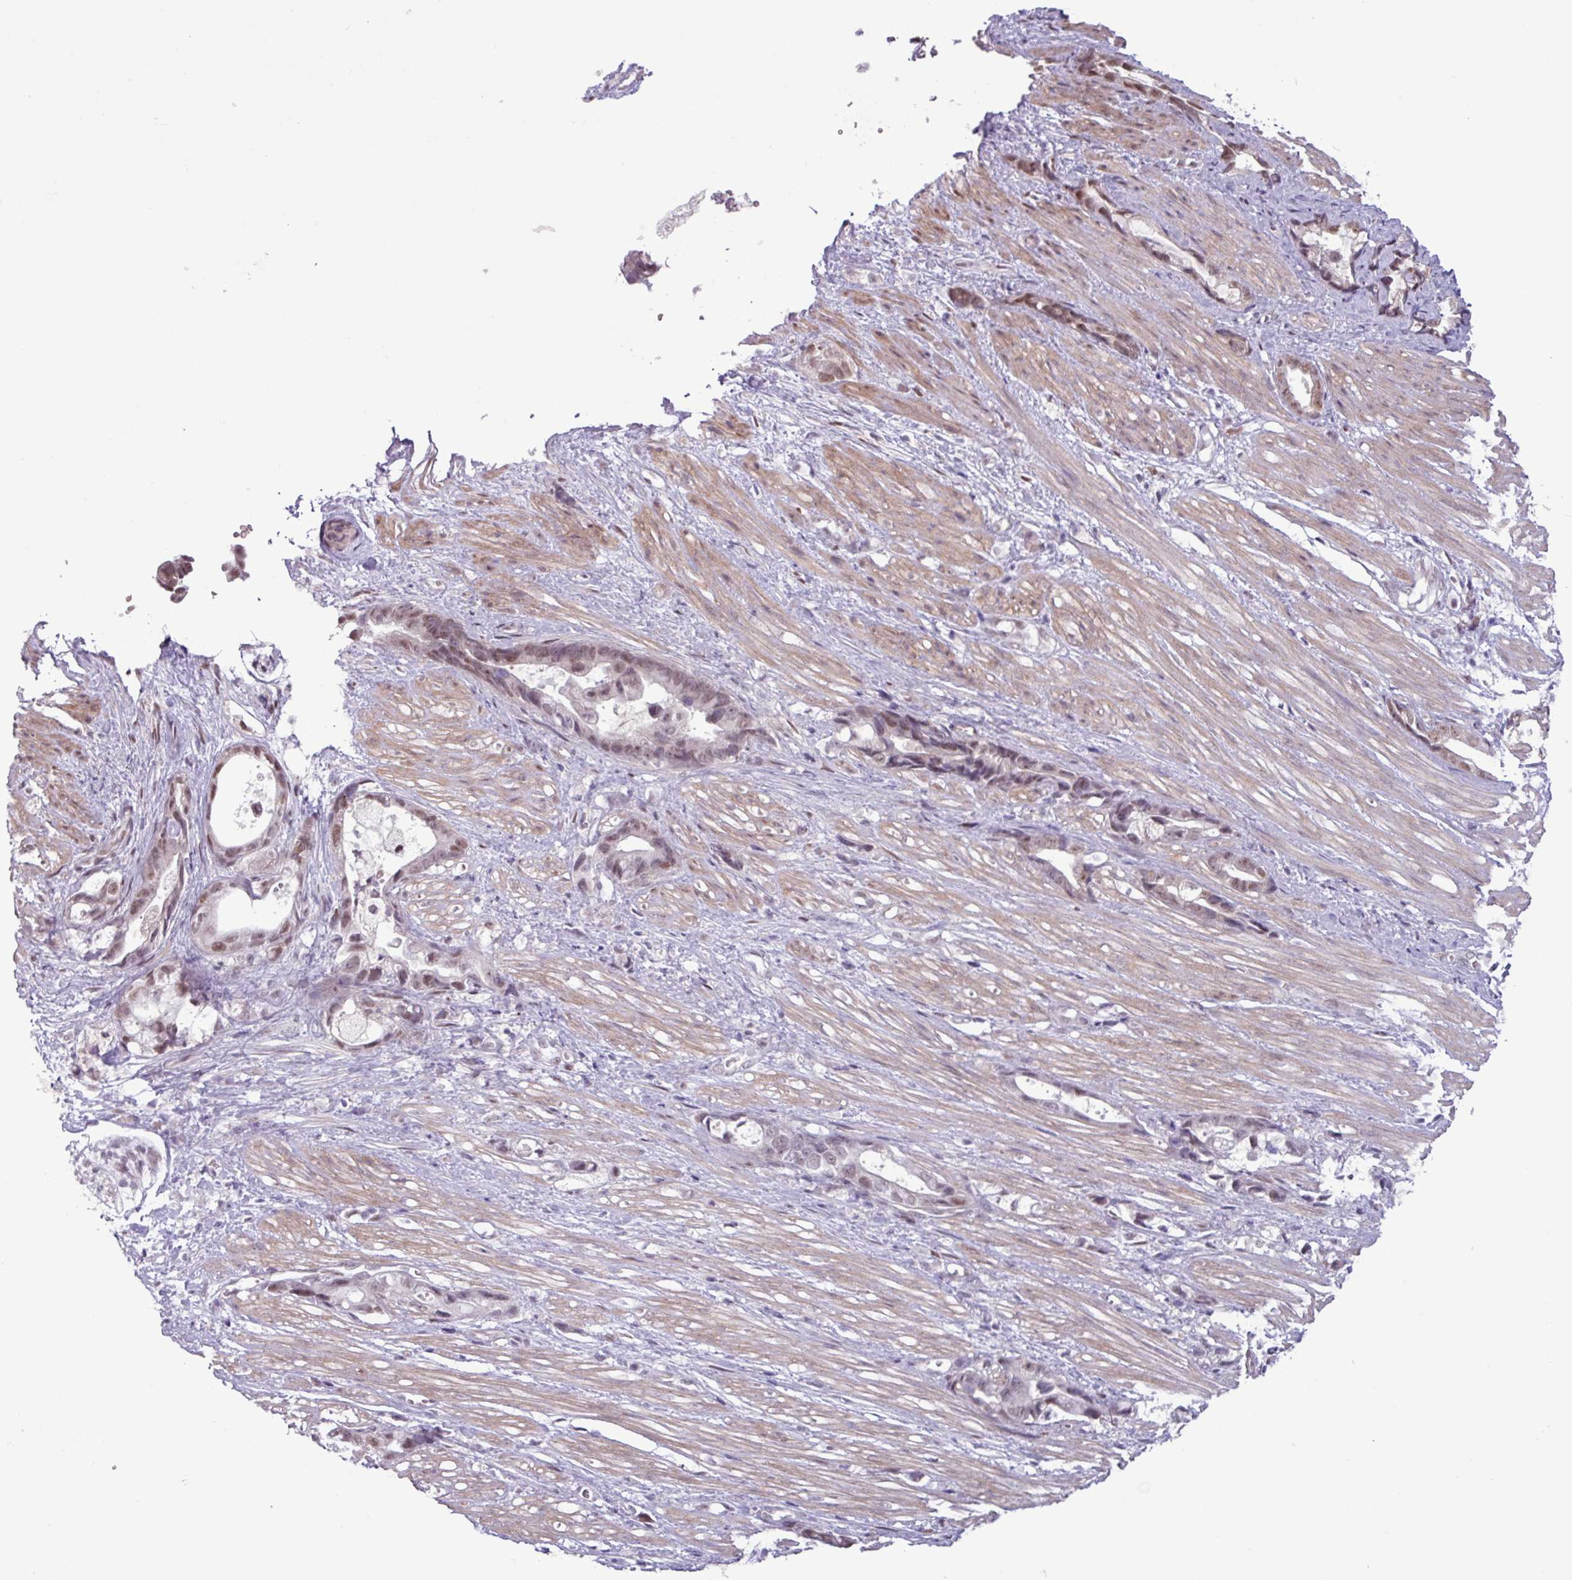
{"staining": {"intensity": "moderate", "quantity": ">75%", "location": "nuclear"}, "tissue": "stomach cancer", "cell_type": "Tumor cells", "image_type": "cancer", "snomed": [{"axis": "morphology", "description": "Adenocarcinoma, NOS"}, {"axis": "topography", "description": "Stomach"}], "caption": "An immunohistochemistry image of neoplastic tissue is shown. Protein staining in brown shows moderate nuclear positivity in stomach cancer within tumor cells.", "gene": "NOTCH2", "patient": {"sex": "male", "age": 55}}